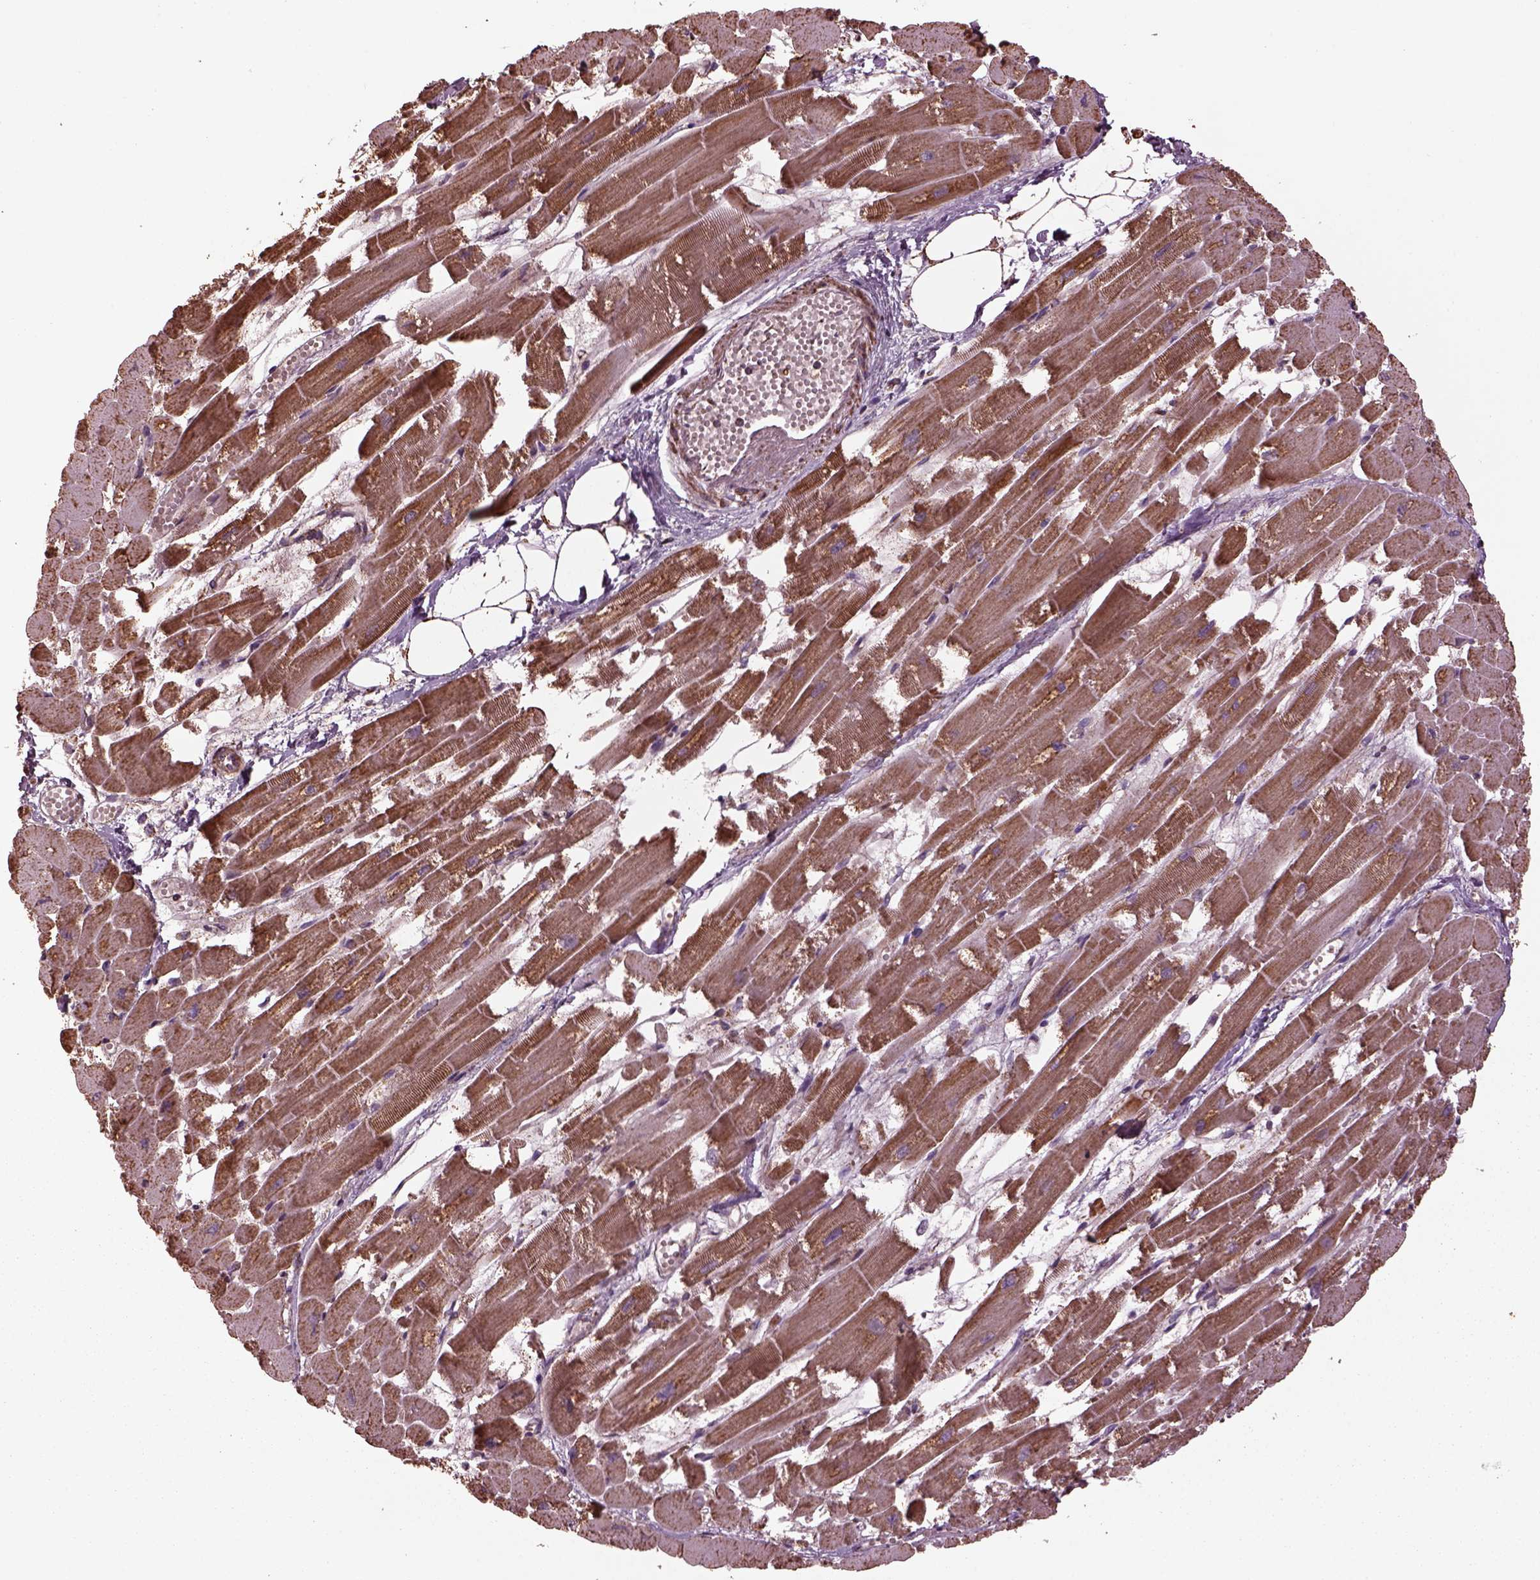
{"staining": {"intensity": "moderate", "quantity": ">75%", "location": "cytoplasmic/membranous"}, "tissue": "heart muscle", "cell_type": "Cardiomyocytes", "image_type": "normal", "snomed": [{"axis": "morphology", "description": "Normal tissue, NOS"}, {"axis": "topography", "description": "Heart"}], "caption": "Cardiomyocytes display medium levels of moderate cytoplasmic/membranous staining in about >75% of cells in benign heart muscle.", "gene": "TMEM254", "patient": {"sex": "female", "age": 52}}